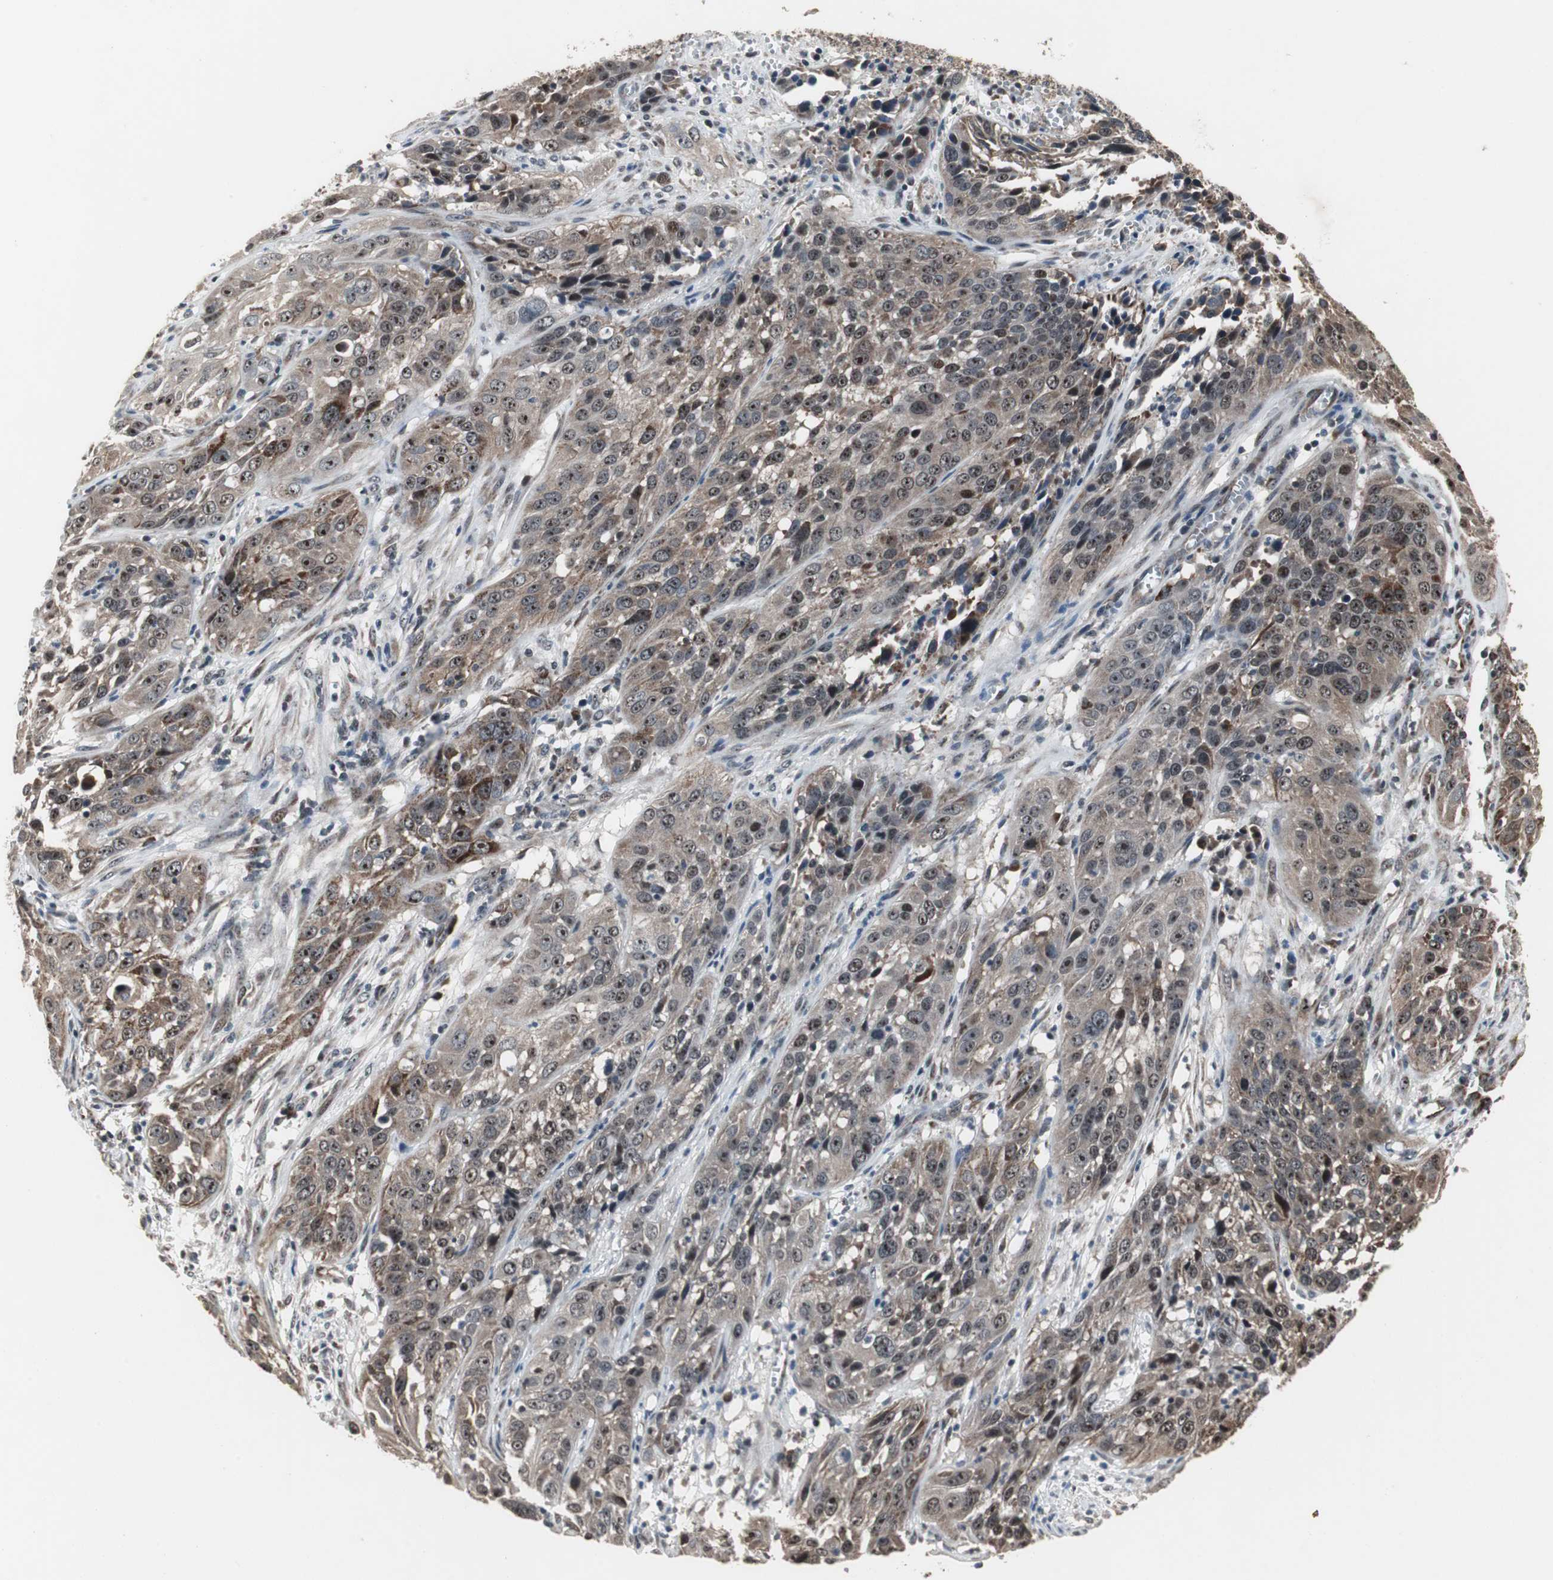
{"staining": {"intensity": "moderate", "quantity": "25%-75%", "location": "cytoplasmic/membranous"}, "tissue": "cervical cancer", "cell_type": "Tumor cells", "image_type": "cancer", "snomed": [{"axis": "morphology", "description": "Squamous cell carcinoma, NOS"}, {"axis": "topography", "description": "Cervix"}], "caption": "High-magnification brightfield microscopy of cervical squamous cell carcinoma stained with DAB (3,3'-diaminobenzidine) (brown) and counterstained with hematoxylin (blue). tumor cells exhibit moderate cytoplasmic/membranous staining is identified in about25%-75% of cells. The staining is performed using DAB brown chromogen to label protein expression. The nuclei are counter-stained blue using hematoxylin.", "gene": "MRPL40", "patient": {"sex": "female", "age": 32}}